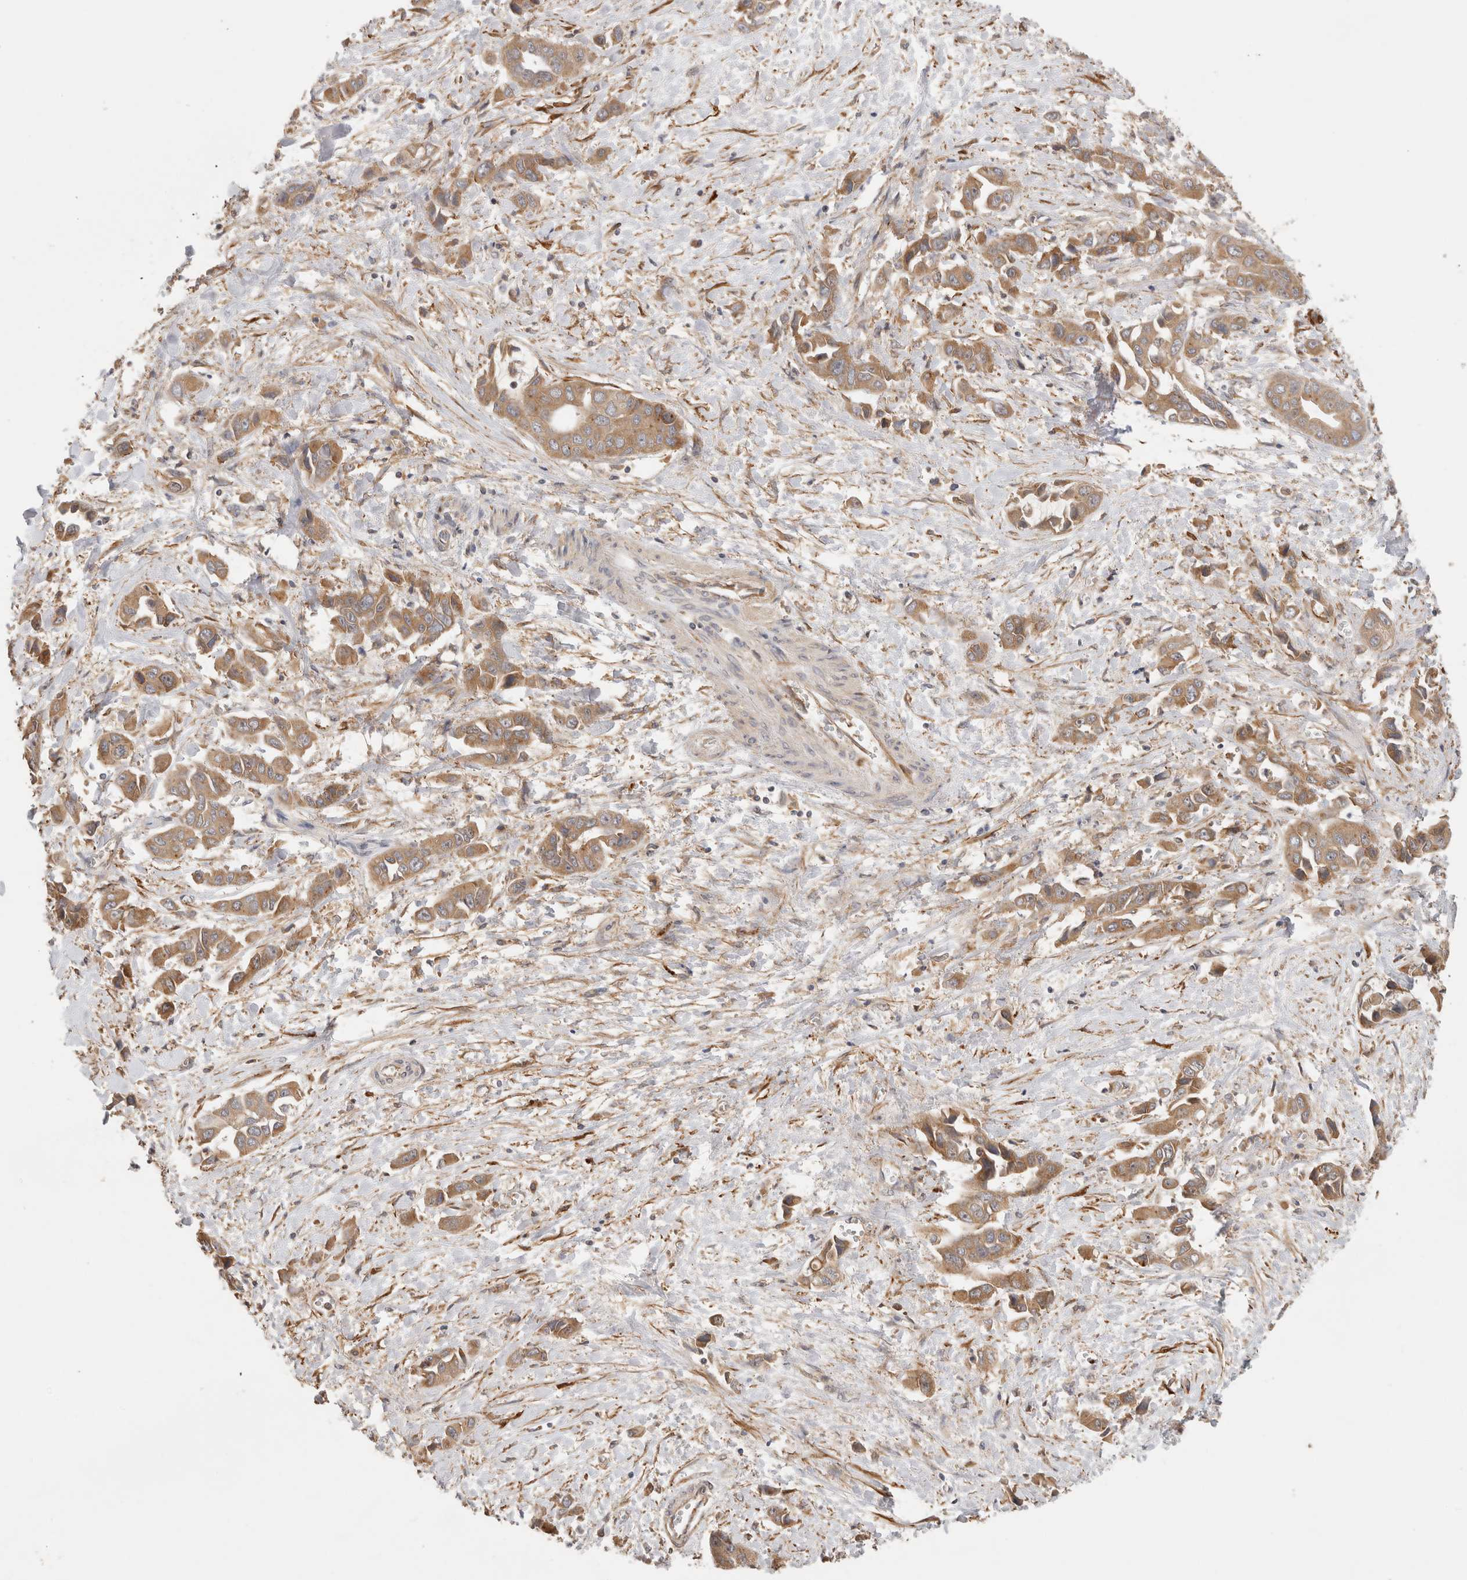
{"staining": {"intensity": "moderate", "quantity": ">75%", "location": "cytoplasmic/membranous"}, "tissue": "liver cancer", "cell_type": "Tumor cells", "image_type": "cancer", "snomed": [{"axis": "morphology", "description": "Cholangiocarcinoma"}, {"axis": "topography", "description": "Liver"}], "caption": "This micrograph displays IHC staining of human liver cancer, with medium moderate cytoplasmic/membranous expression in about >75% of tumor cells.", "gene": "SGK3", "patient": {"sex": "female", "age": 52}}